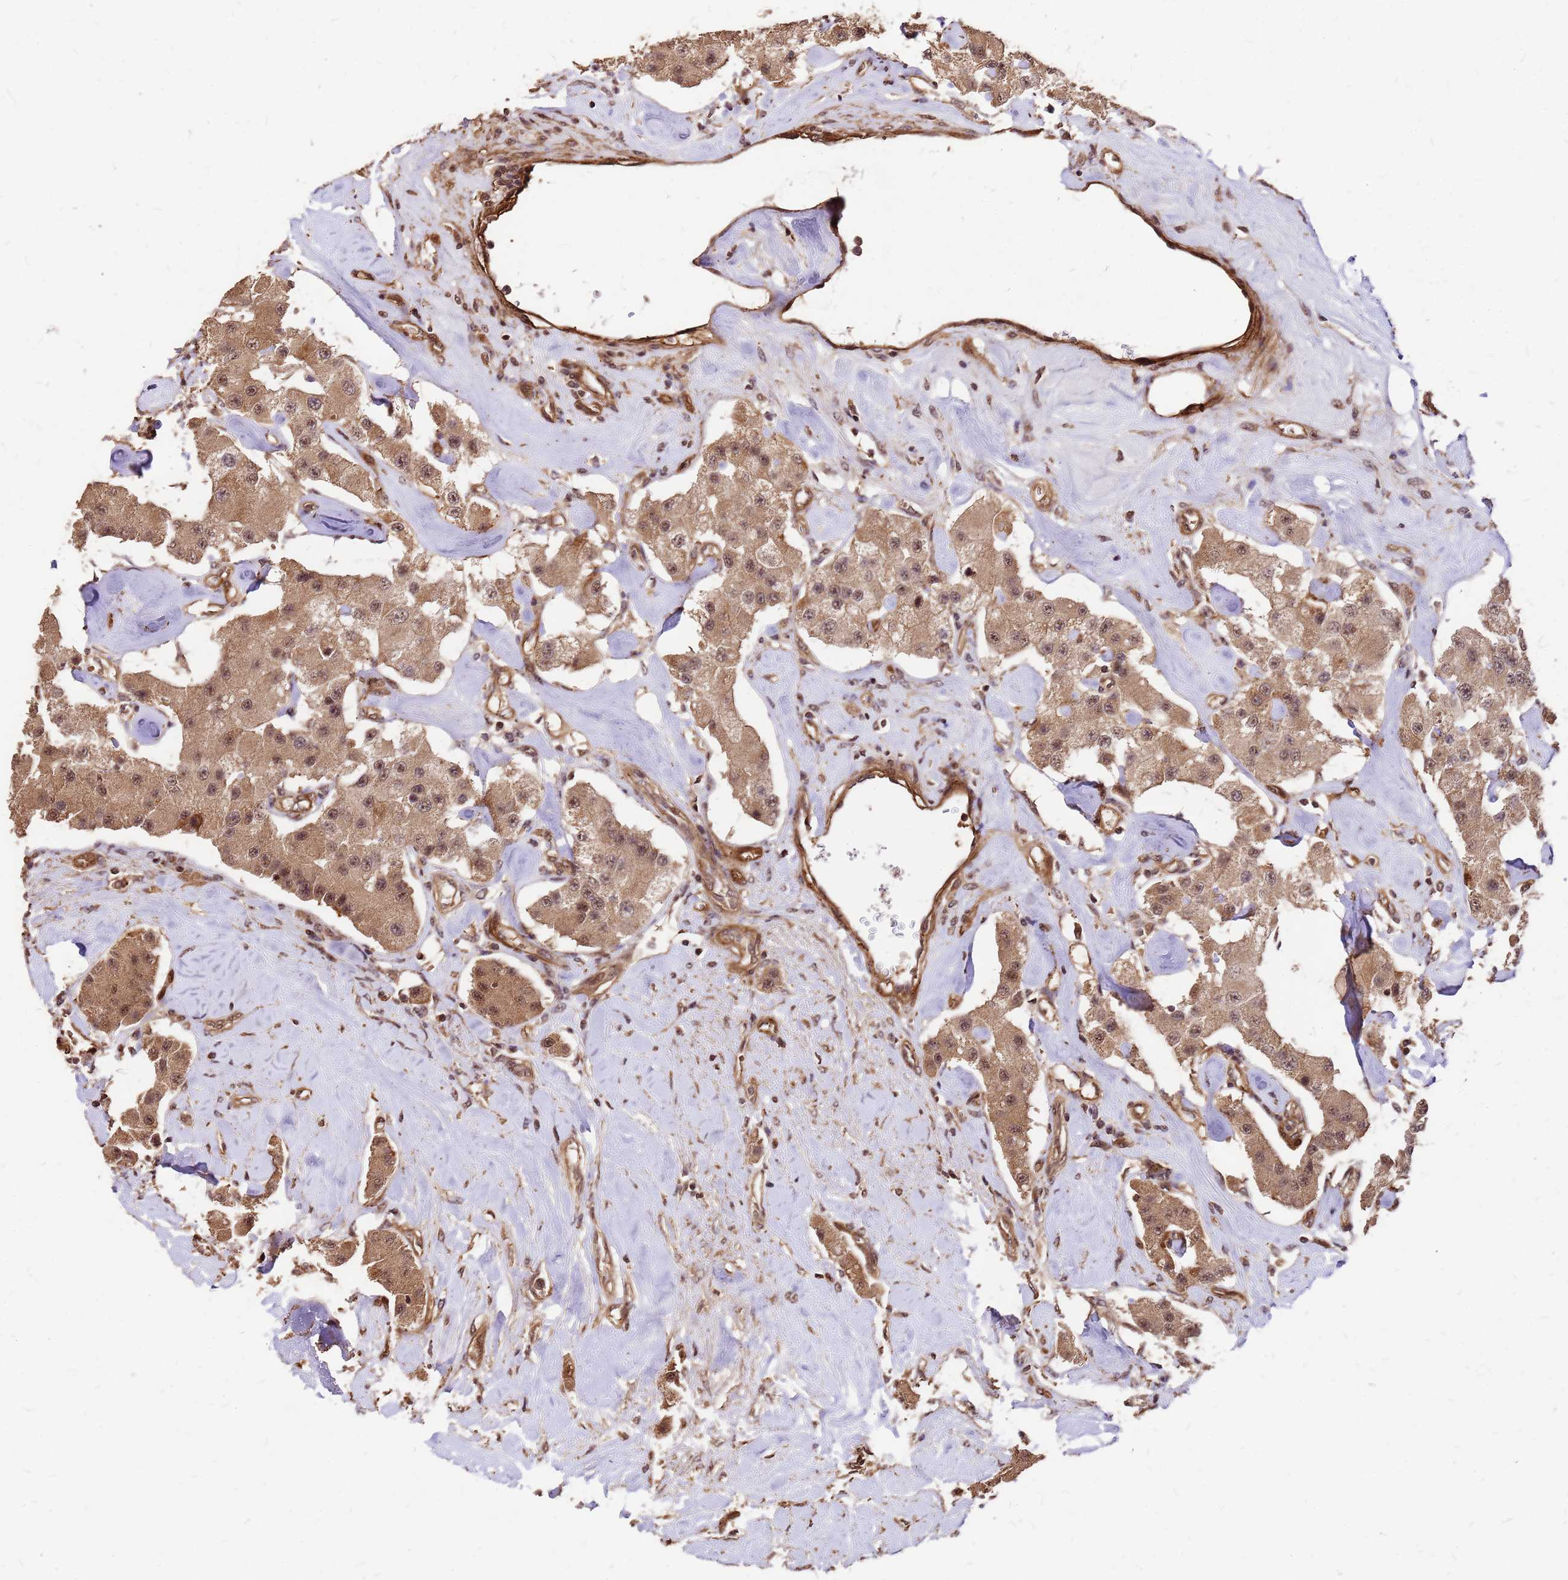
{"staining": {"intensity": "moderate", "quantity": ">75%", "location": "cytoplasmic/membranous,nuclear"}, "tissue": "carcinoid", "cell_type": "Tumor cells", "image_type": "cancer", "snomed": [{"axis": "morphology", "description": "Carcinoid, malignant, NOS"}, {"axis": "topography", "description": "Pancreas"}], "caption": "Carcinoid (malignant) stained with IHC displays moderate cytoplasmic/membranous and nuclear positivity in approximately >75% of tumor cells. (IHC, brightfield microscopy, high magnification).", "gene": "GPATCH8", "patient": {"sex": "male", "age": 41}}